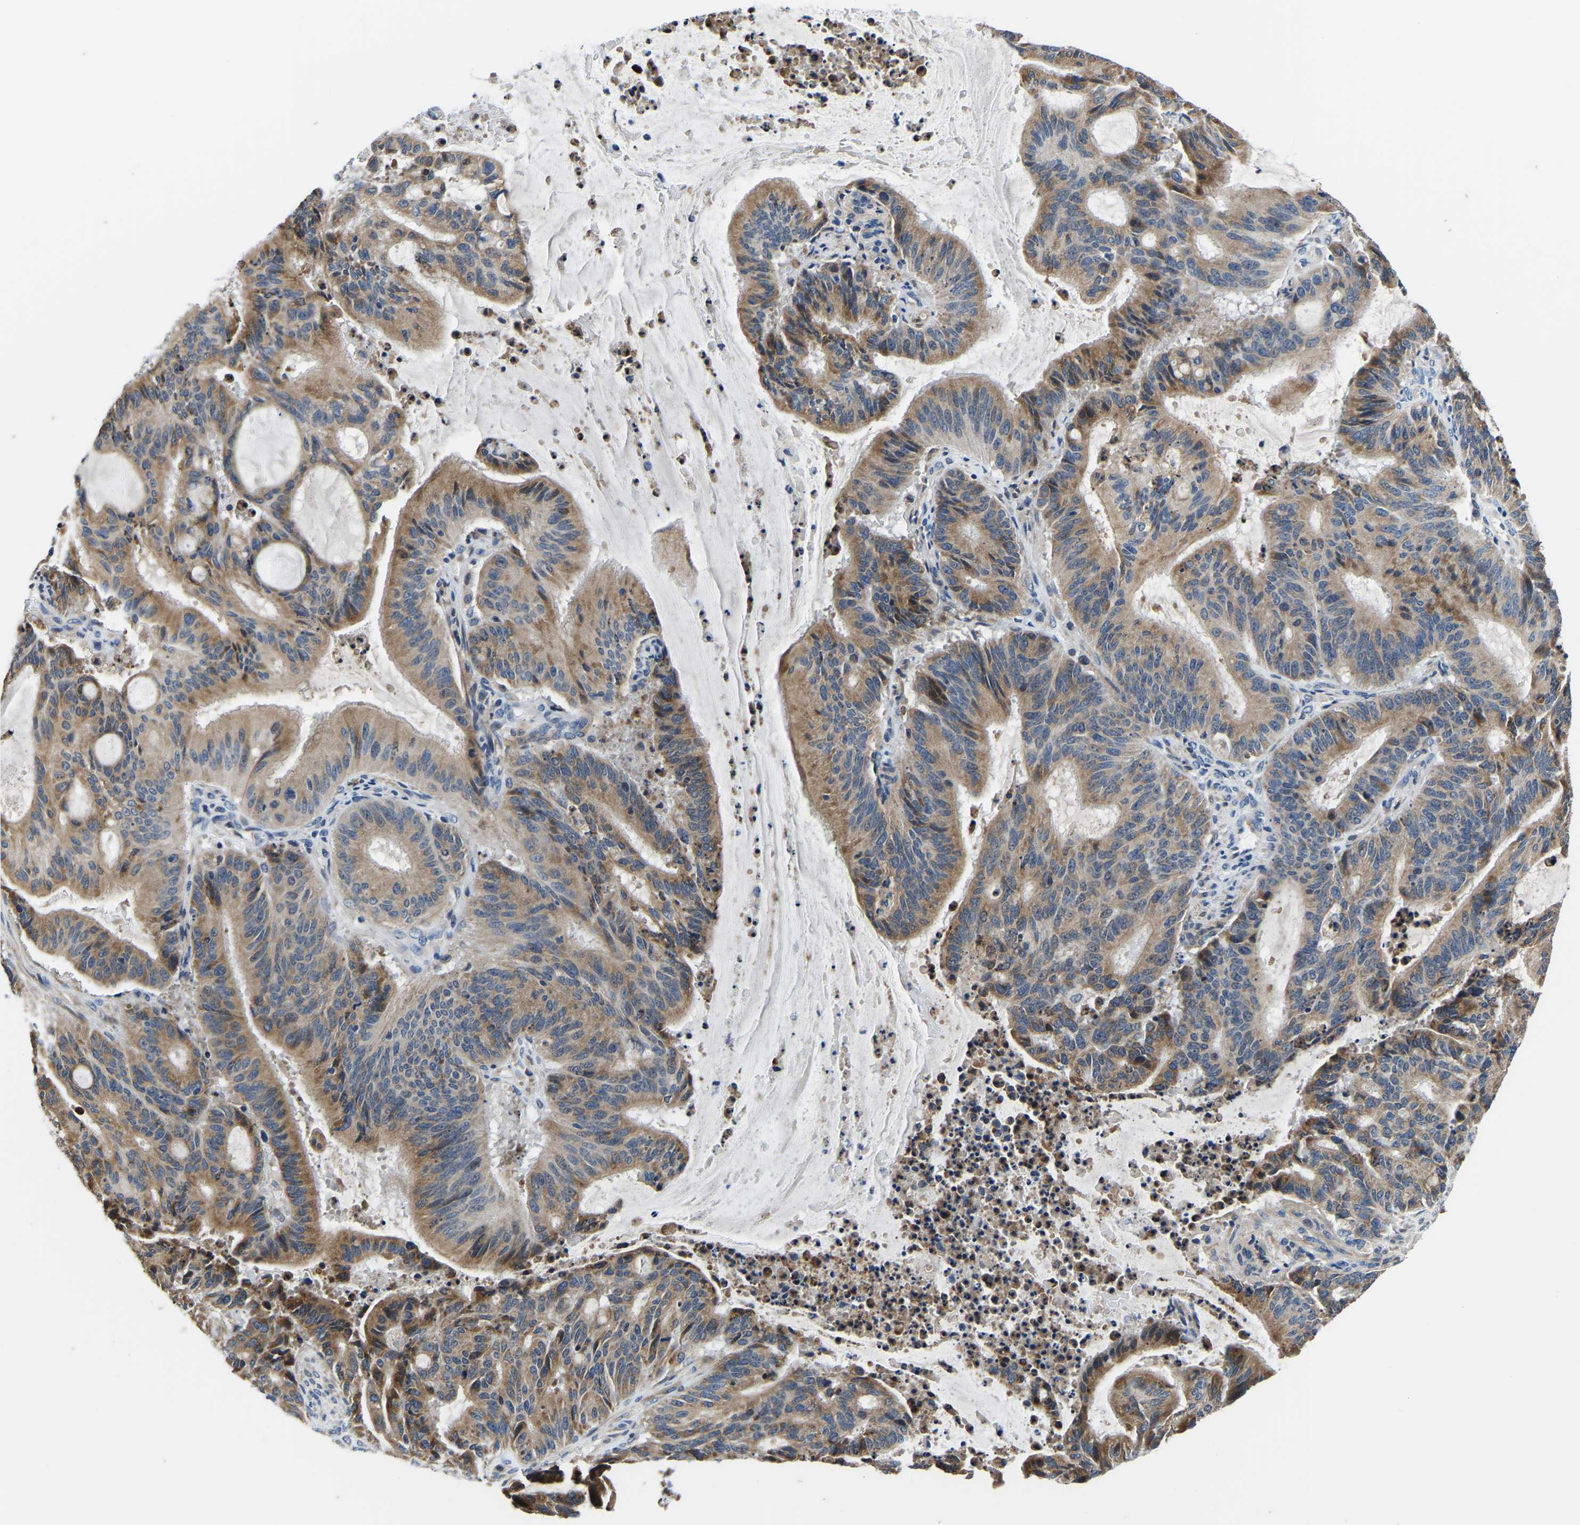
{"staining": {"intensity": "moderate", "quantity": ">75%", "location": "cytoplasmic/membranous"}, "tissue": "liver cancer", "cell_type": "Tumor cells", "image_type": "cancer", "snomed": [{"axis": "morphology", "description": "Normal tissue, NOS"}, {"axis": "morphology", "description": "Cholangiocarcinoma"}, {"axis": "topography", "description": "Liver"}, {"axis": "topography", "description": "Peripheral nerve tissue"}], "caption": "Liver cholangiocarcinoma was stained to show a protein in brown. There is medium levels of moderate cytoplasmic/membranous positivity in approximately >75% of tumor cells. Ihc stains the protein of interest in brown and the nuclei are stained blue.", "gene": "LIAS", "patient": {"sex": "female", "age": 73}}